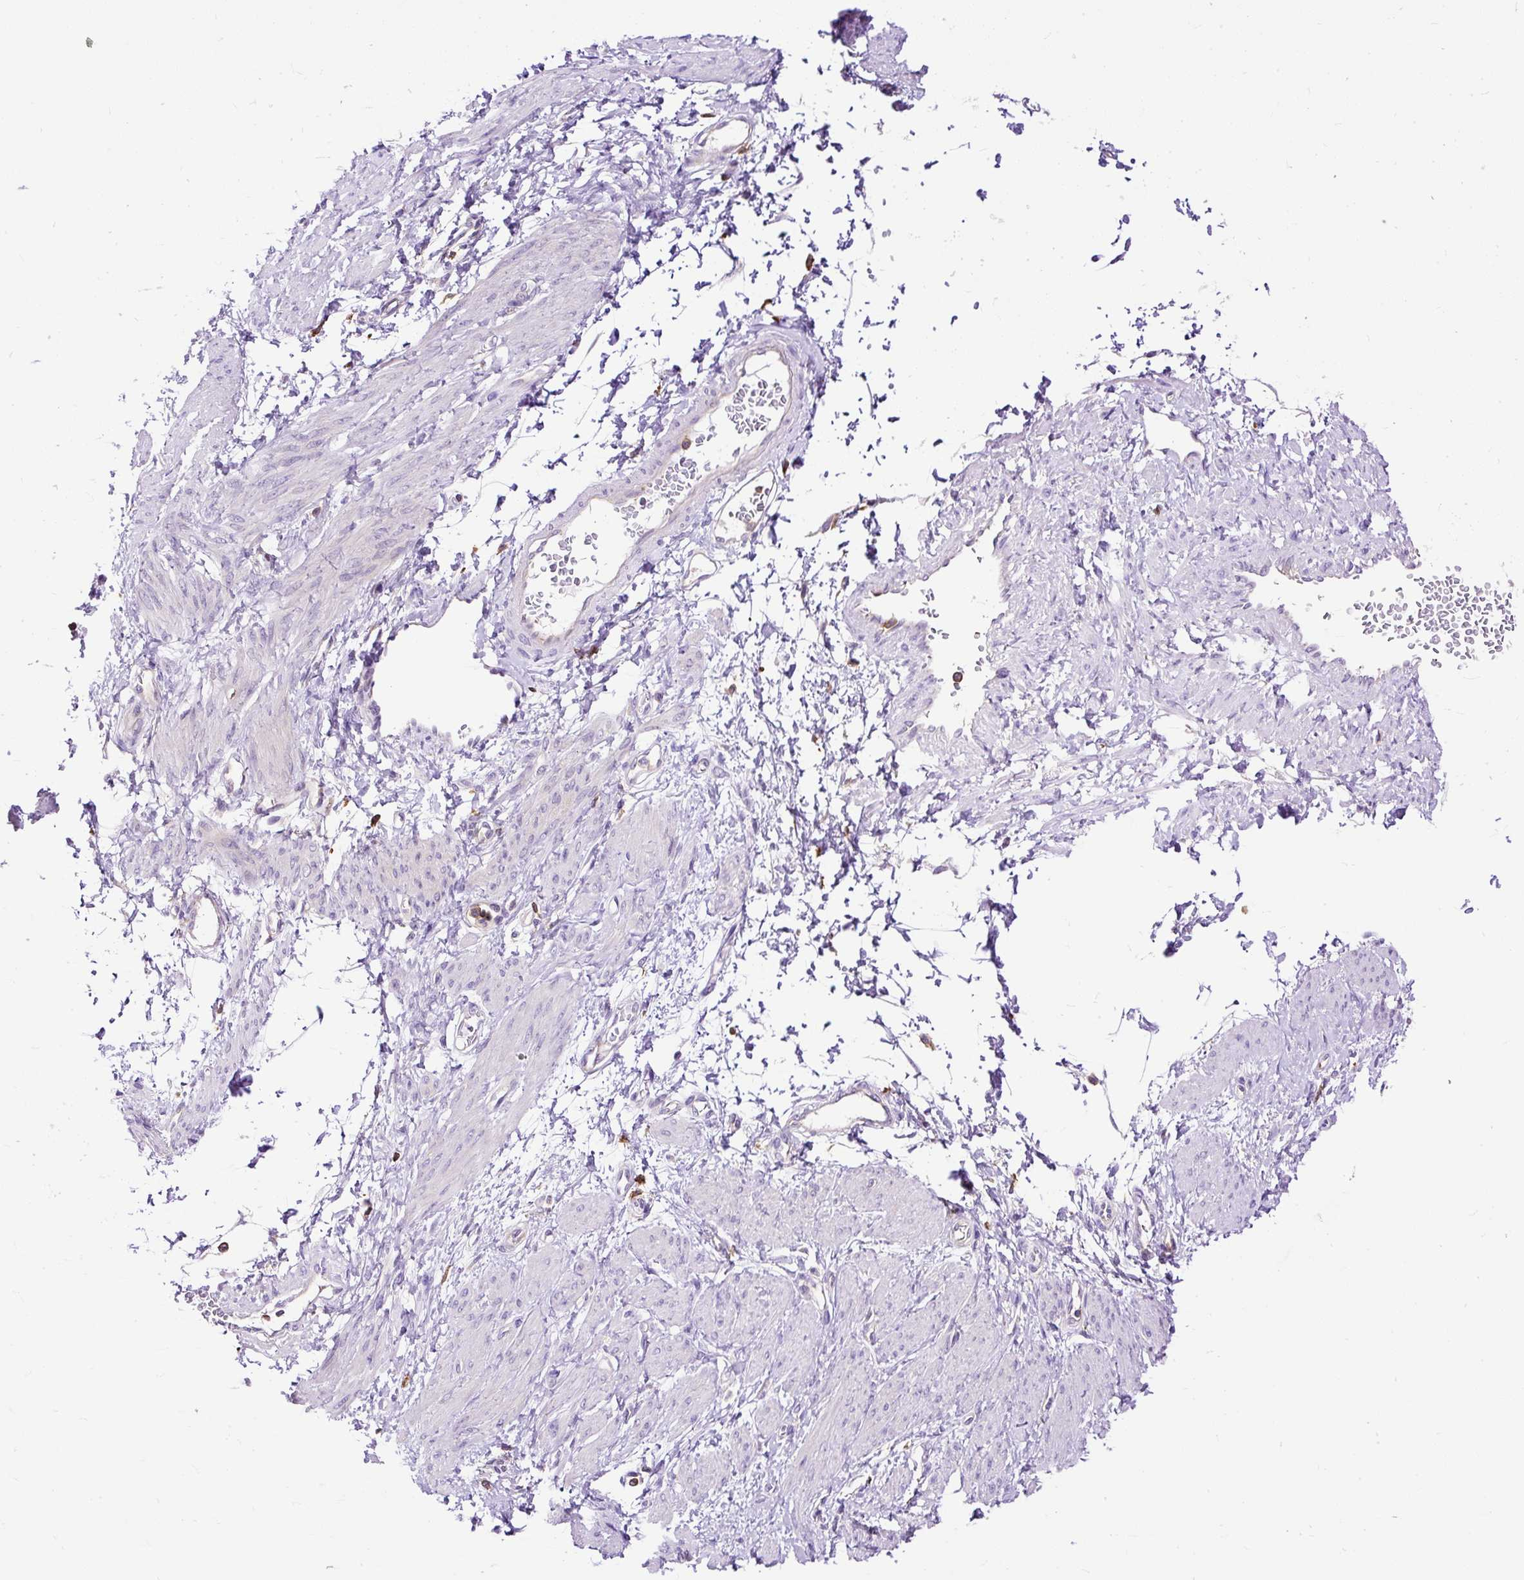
{"staining": {"intensity": "negative", "quantity": "none", "location": "none"}, "tissue": "smooth muscle", "cell_type": "Smooth muscle cells", "image_type": "normal", "snomed": [{"axis": "morphology", "description": "Normal tissue, NOS"}, {"axis": "topography", "description": "Smooth muscle"}, {"axis": "topography", "description": "Uterus"}], "caption": "Immunohistochemistry of unremarkable smooth muscle reveals no staining in smooth muscle cells.", "gene": "TWF2", "patient": {"sex": "female", "age": 39}}